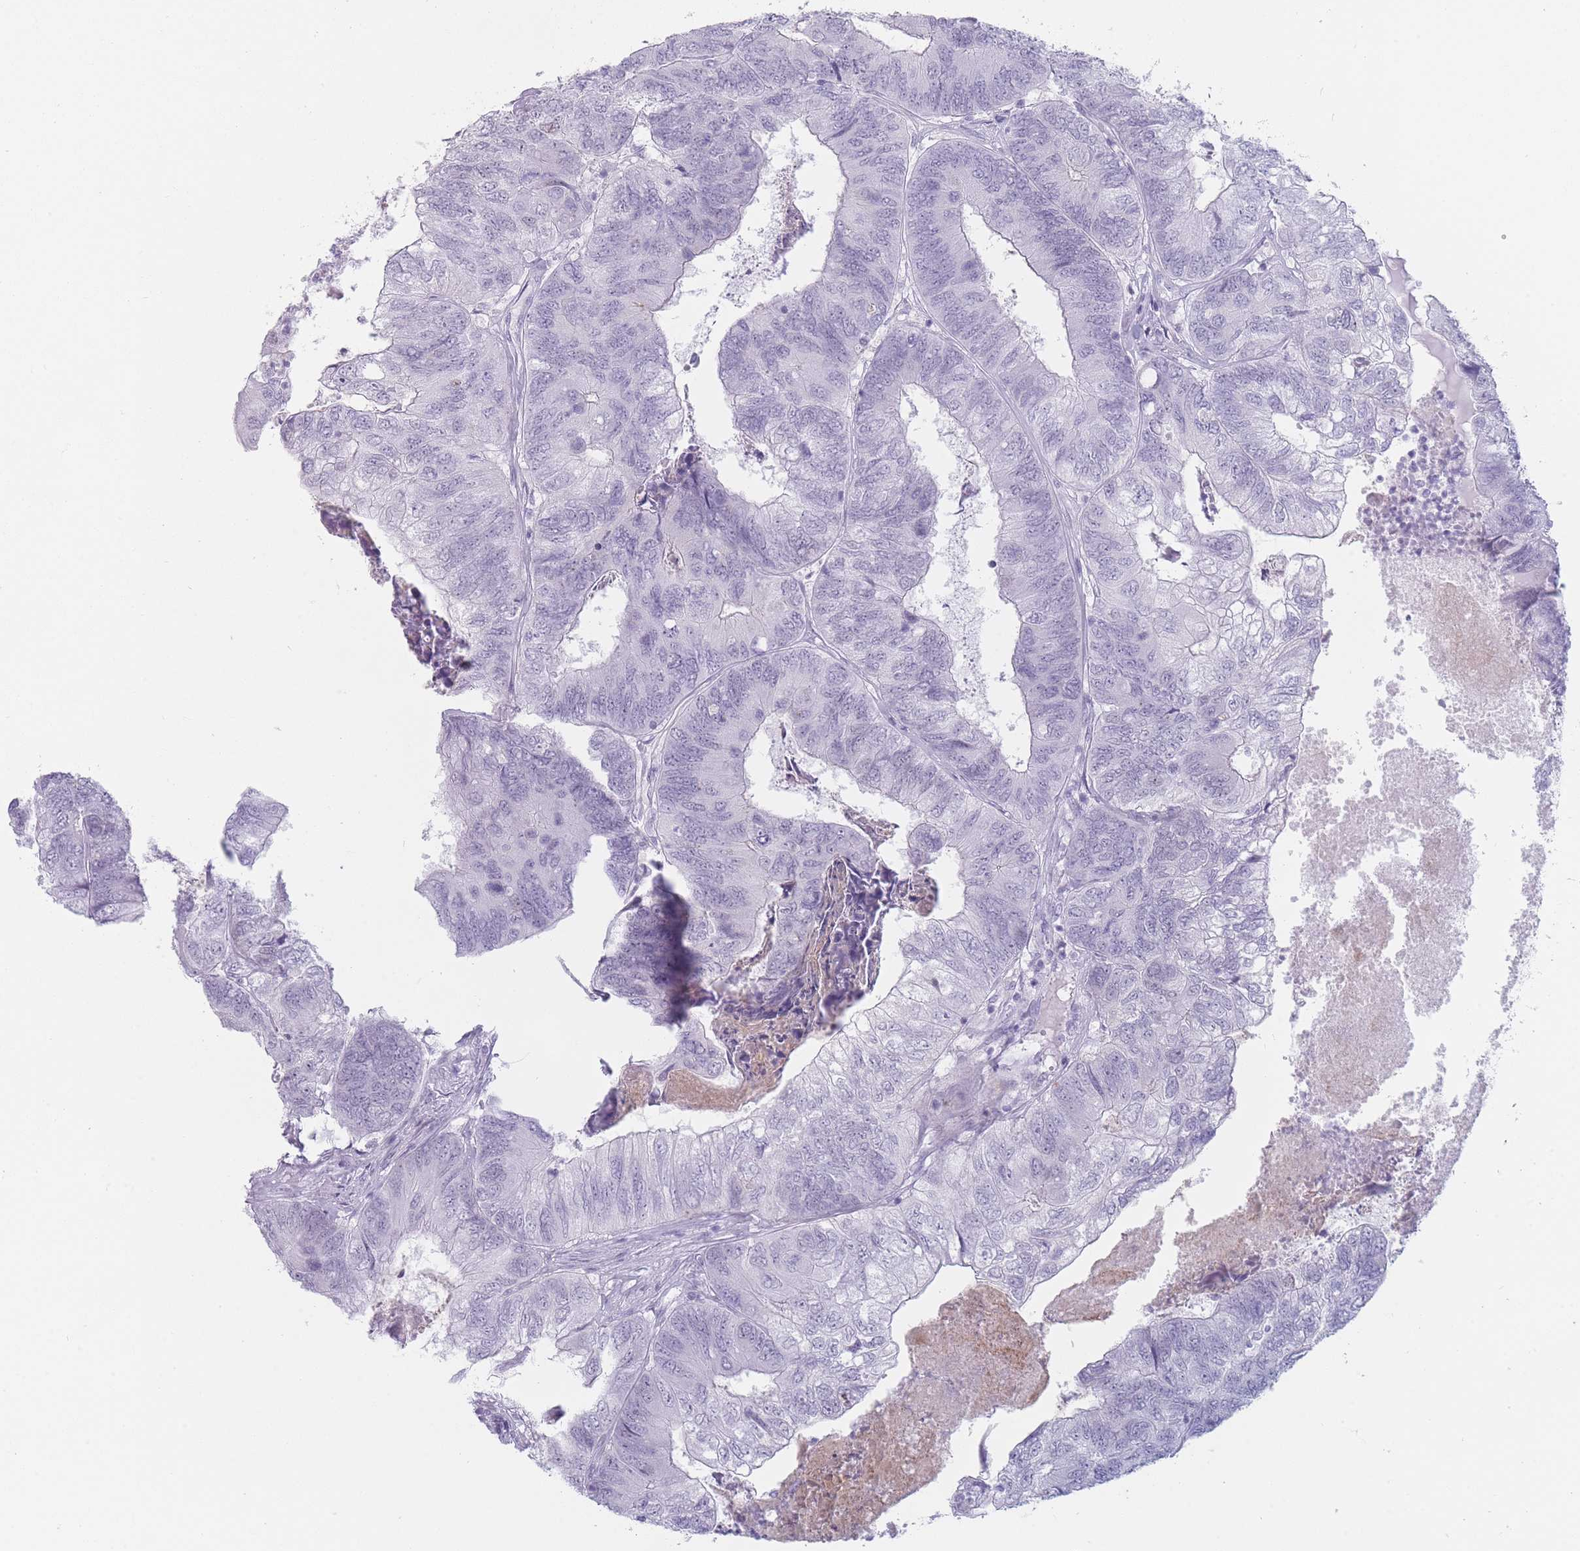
{"staining": {"intensity": "negative", "quantity": "none", "location": "none"}, "tissue": "colorectal cancer", "cell_type": "Tumor cells", "image_type": "cancer", "snomed": [{"axis": "morphology", "description": "Adenocarcinoma, NOS"}, {"axis": "topography", "description": "Colon"}], "caption": "Micrograph shows no protein positivity in tumor cells of colorectal adenocarcinoma tissue.", "gene": "IFNA6", "patient": {"sex": "female", "age": 67}}